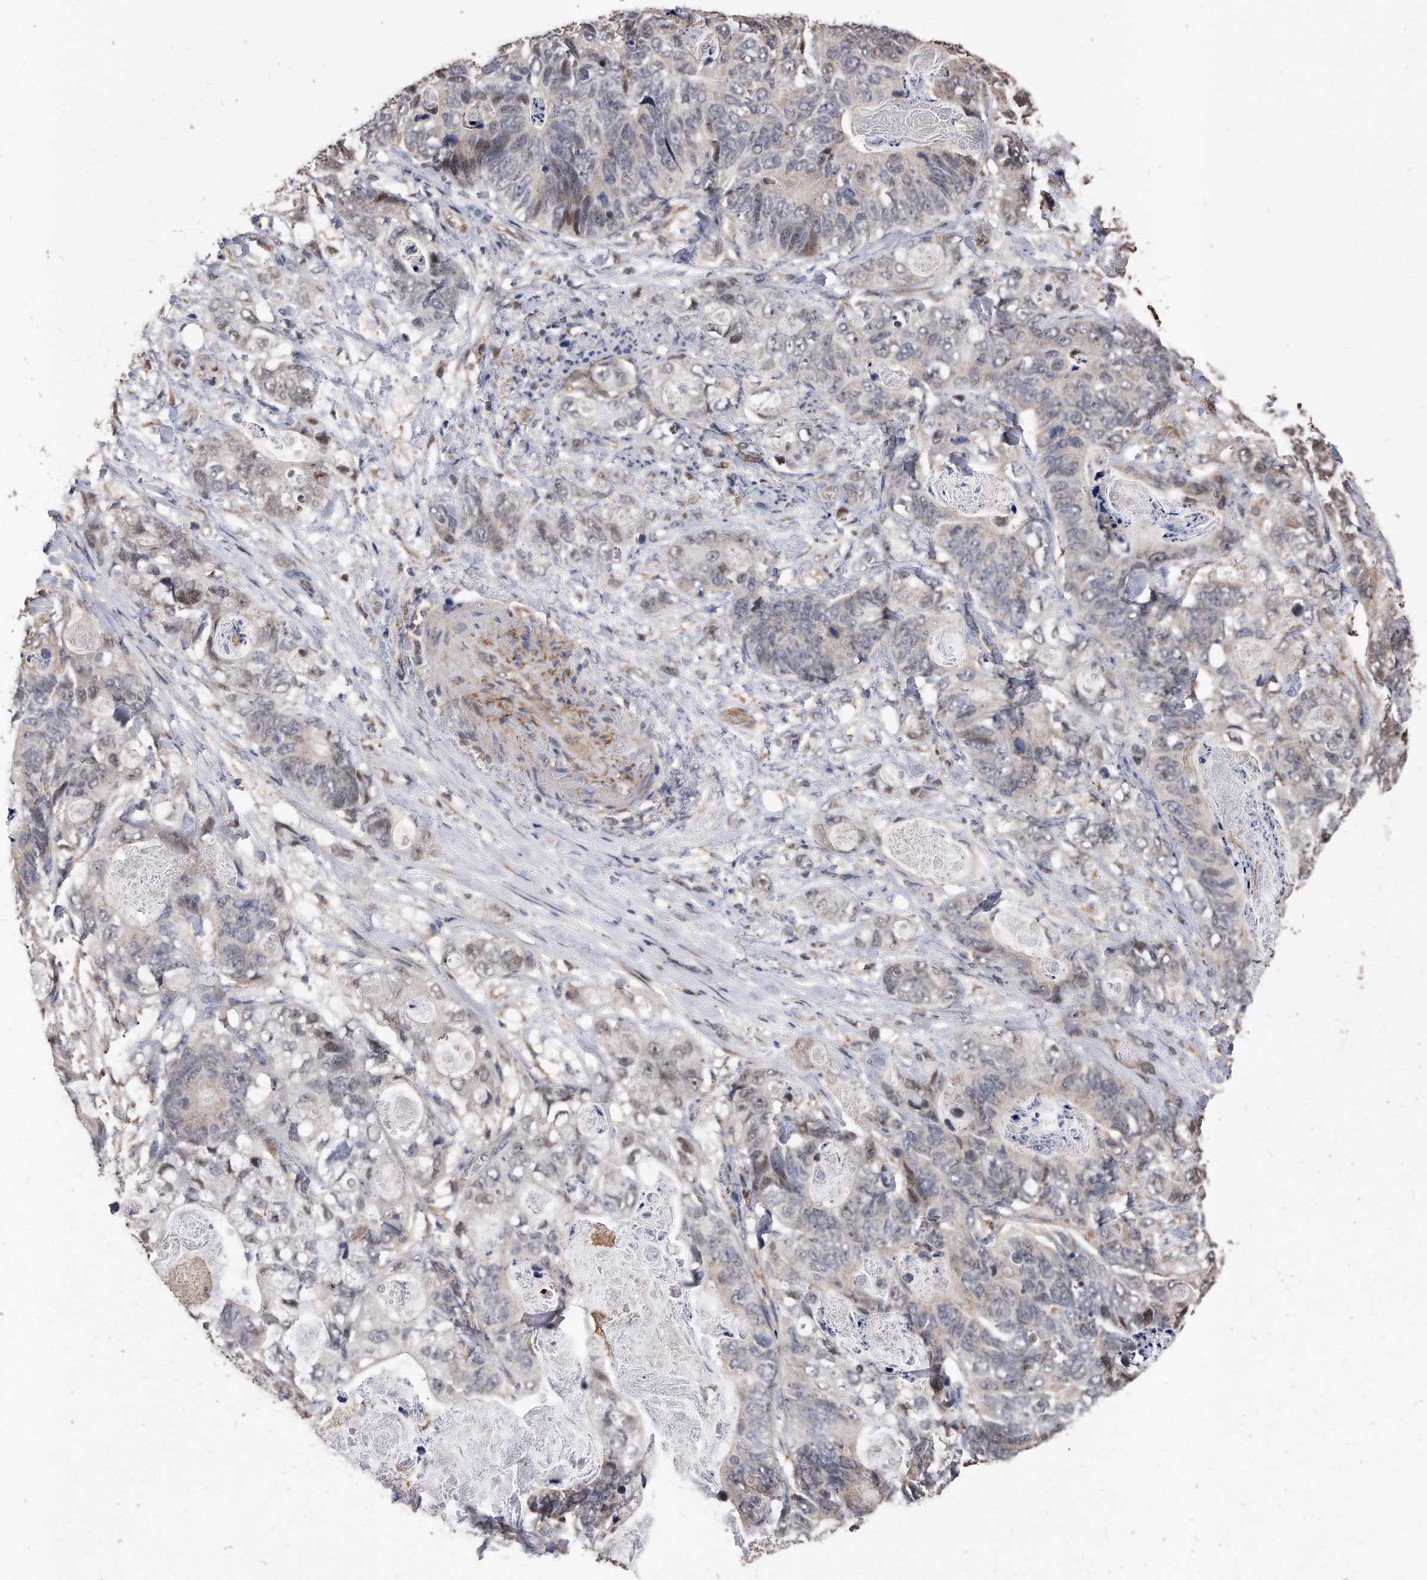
{"staining": {"intensity": "weak", "quantity": "<25%", "location": "cytoplasmic/membranous"}, "tissue": "stomach cancer", "cell_type": "Tumor cells", "image_type": "cancer", "snomed": [{"axis": "morphology", "description": "Normal tissue, NOS"}, {"axis": "morphology", "description": "Adenocarcinoma, NOS"}, {"axis": "topography", "description": "Stomach"}], "caption": "This is an IHC image of human adenocarcinoma (stomach). There is no expression in tumor cells.", "gene": "IL20RA", "patient": {"sex": "female", "age": 89}}